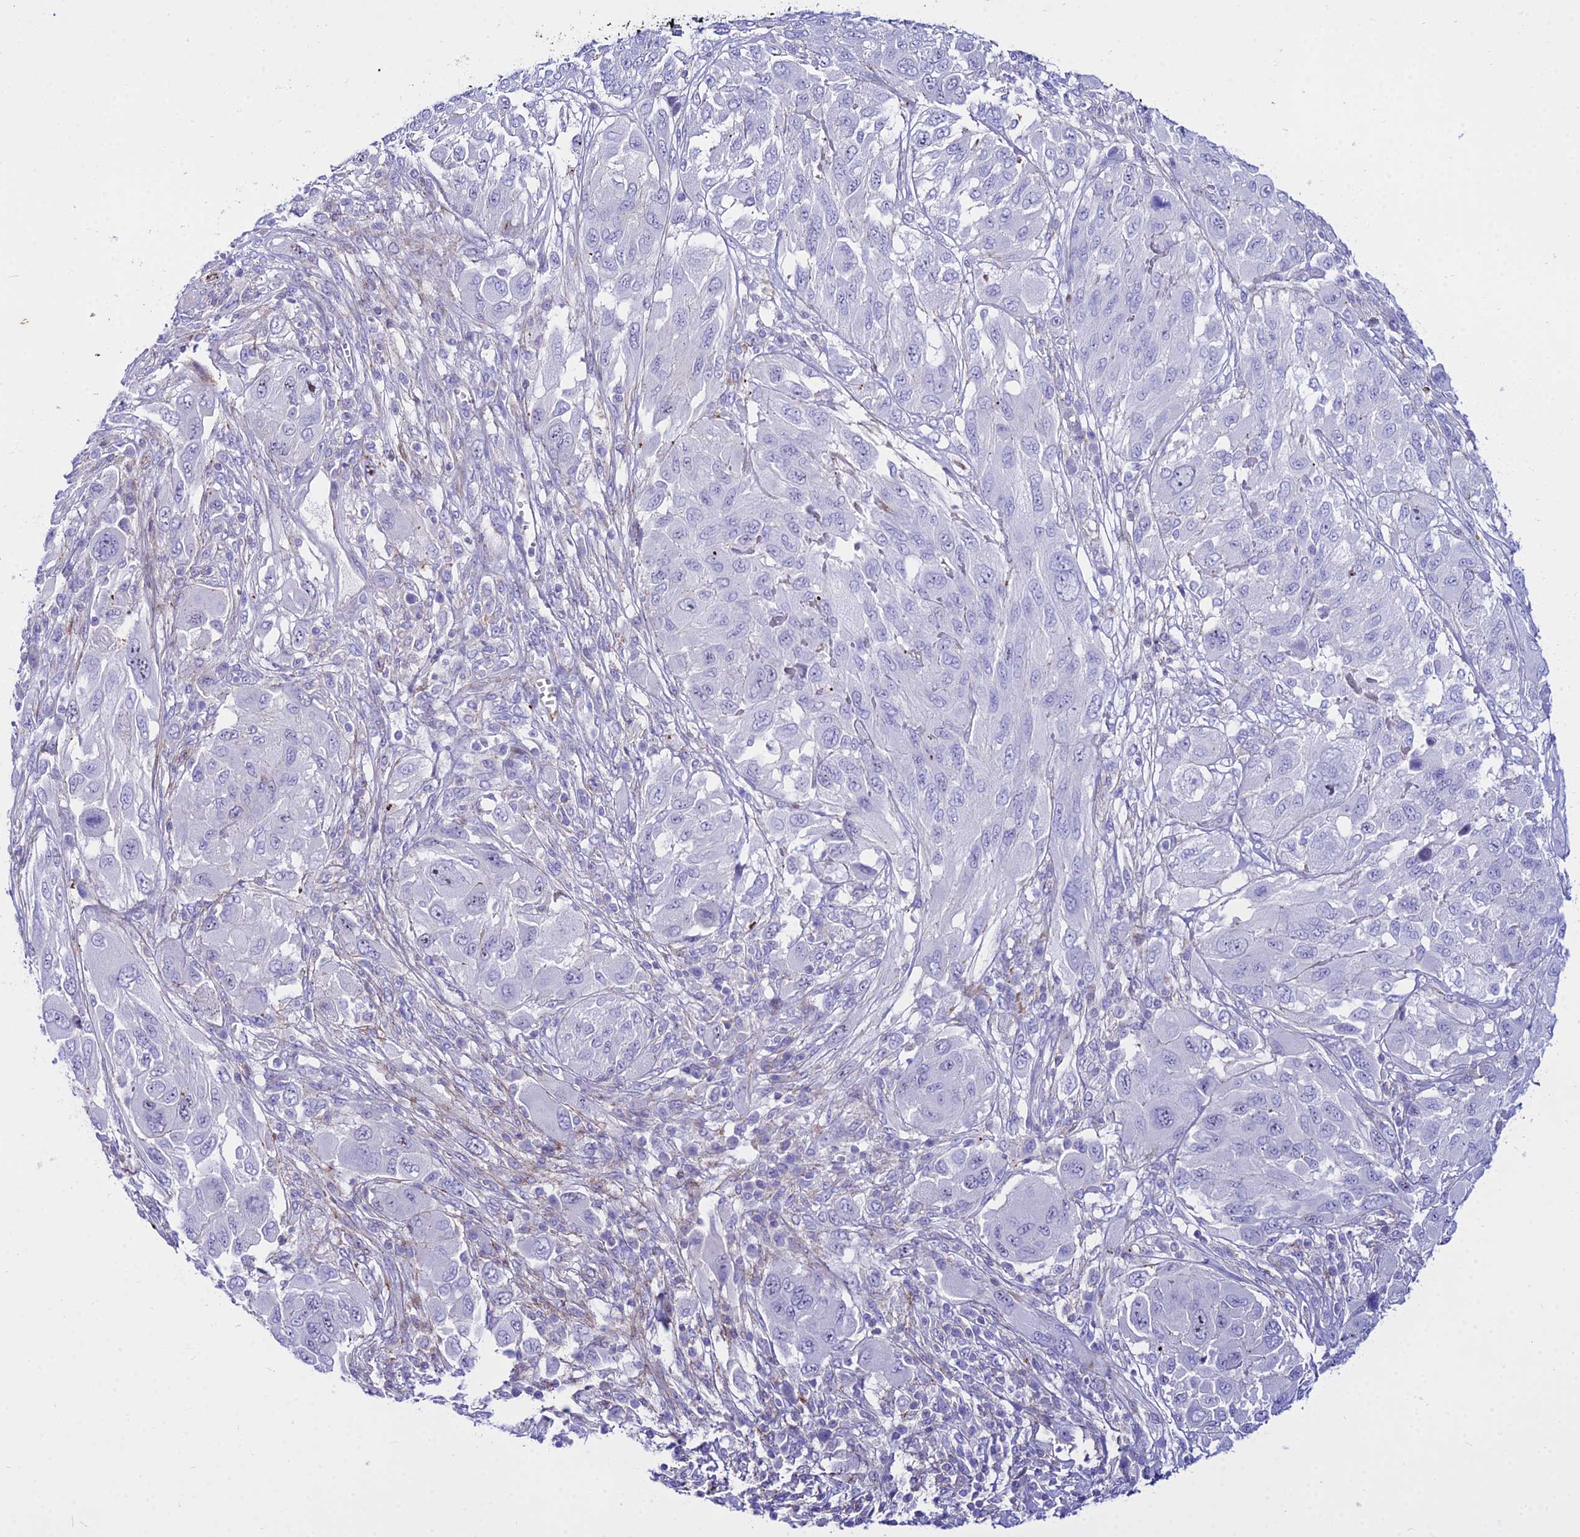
{"staining": {"intensity": "negative", "quantity": "none", "location": "none"}, "tissue": "melanoma", "cell_type": "Tumor cells", "image_type": "cancer", "snomed": [{"axis": "morphology", "description": "Malignant melanoma, NOS"}, {"axis": "topography", "description": "Skin"}], "caption": "The micrograph exhibits no staining of tumor cells in malignant melanoma.", "gene": "DLX1", "patient": {"sex": "female", "age": 91}}